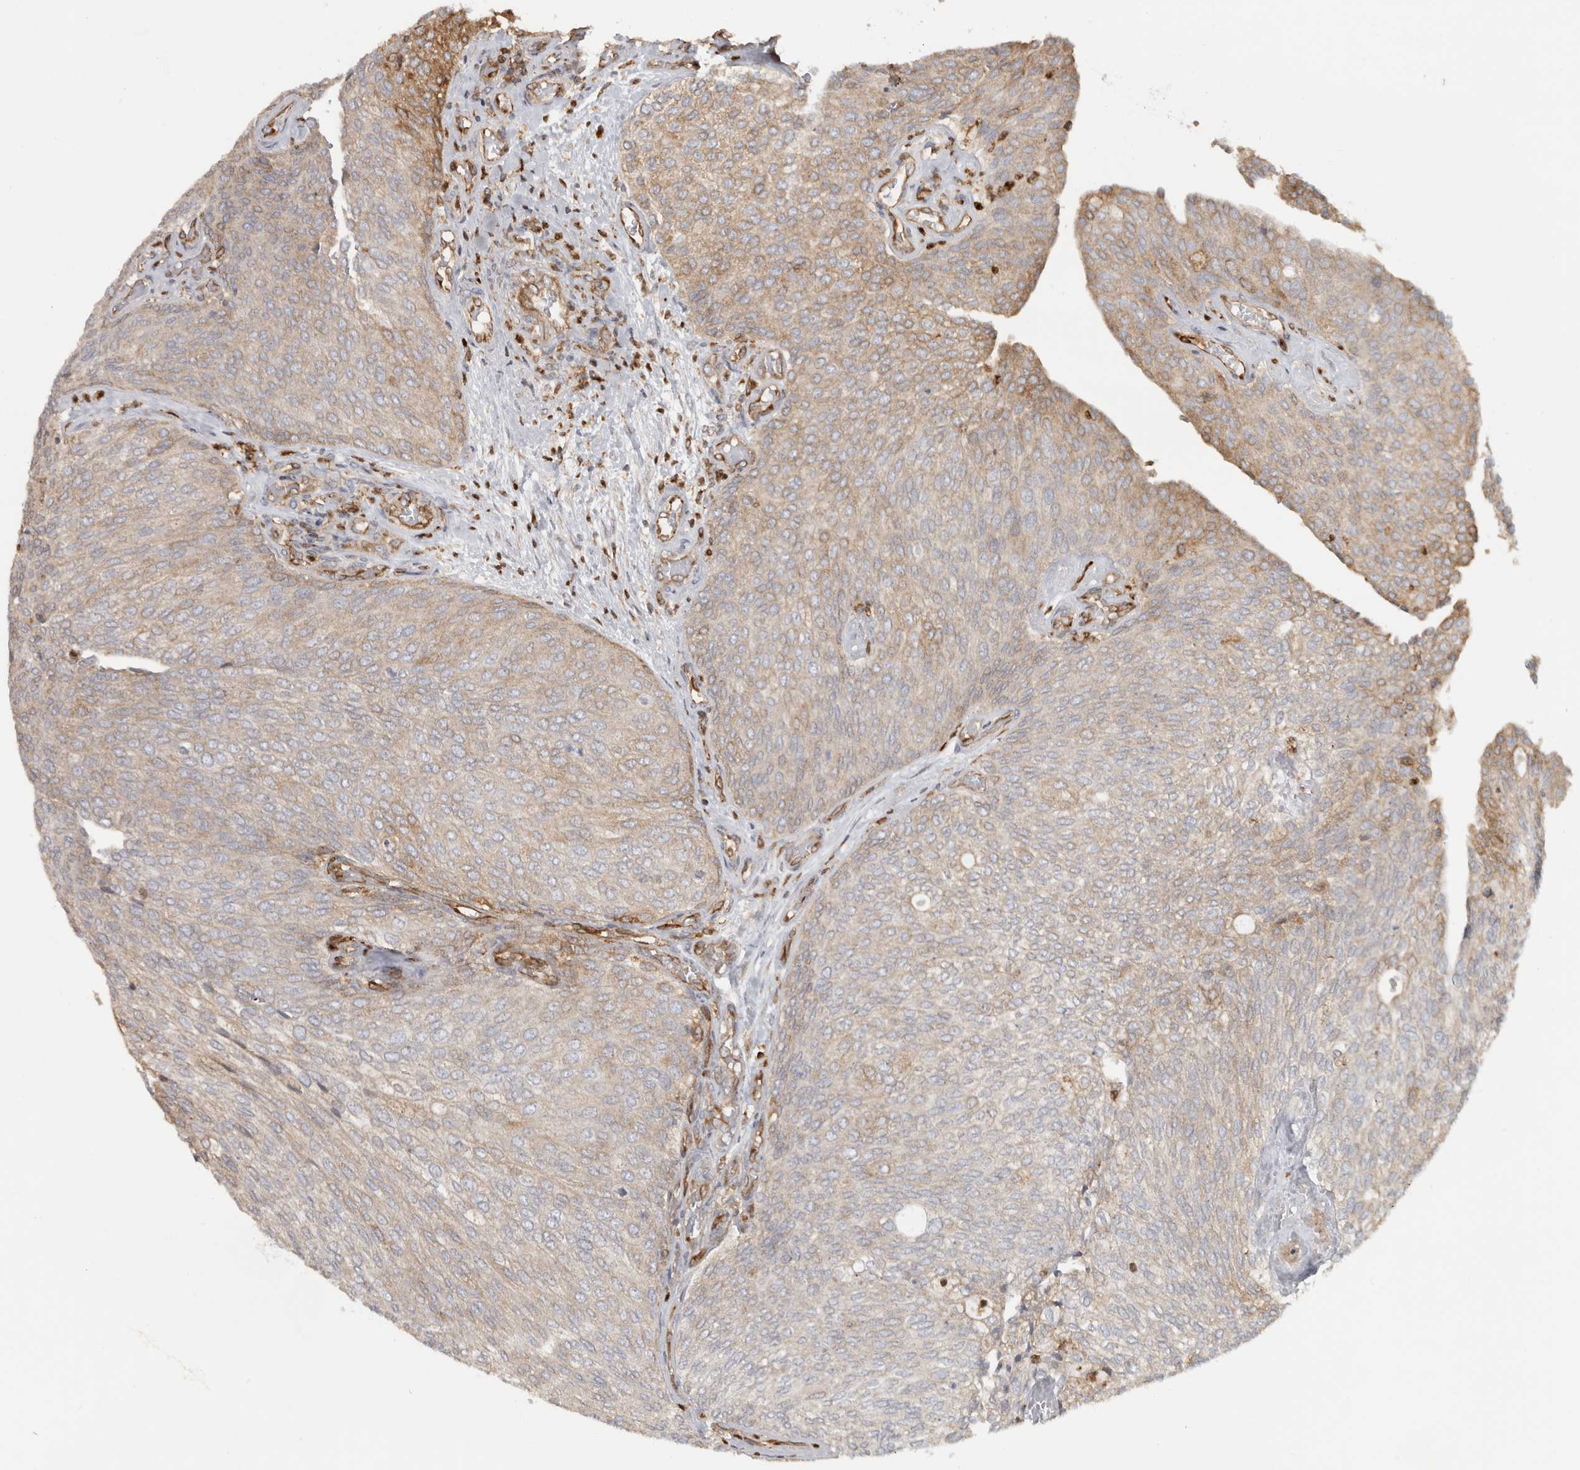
{"staining": {"intensity": "weak", "quantity": "25%-75%", "location": "cytoplasmic/membranous"}, "tissue": "urothelial cancer", "cell_type": "Tumor cells", "image_type": "cancer", "snomed": [{"axis": "morphology", "description": "Urothelial carcinoma, Low grade"}, {"axis": "topography", "description": "Urinary bladder"}], "caption": "This photomicrograph exhibits urothelial carcinoma (low-grade) stained with immunohistochemistry (IHC) to label a protein in brown. The cytoplasmic/membranous of tumor cells show weak positivity for the protein. Nuclei are counter-stained blue.", "gene": "HLA-E", "patient": {"sex": "female", "age": 79}}